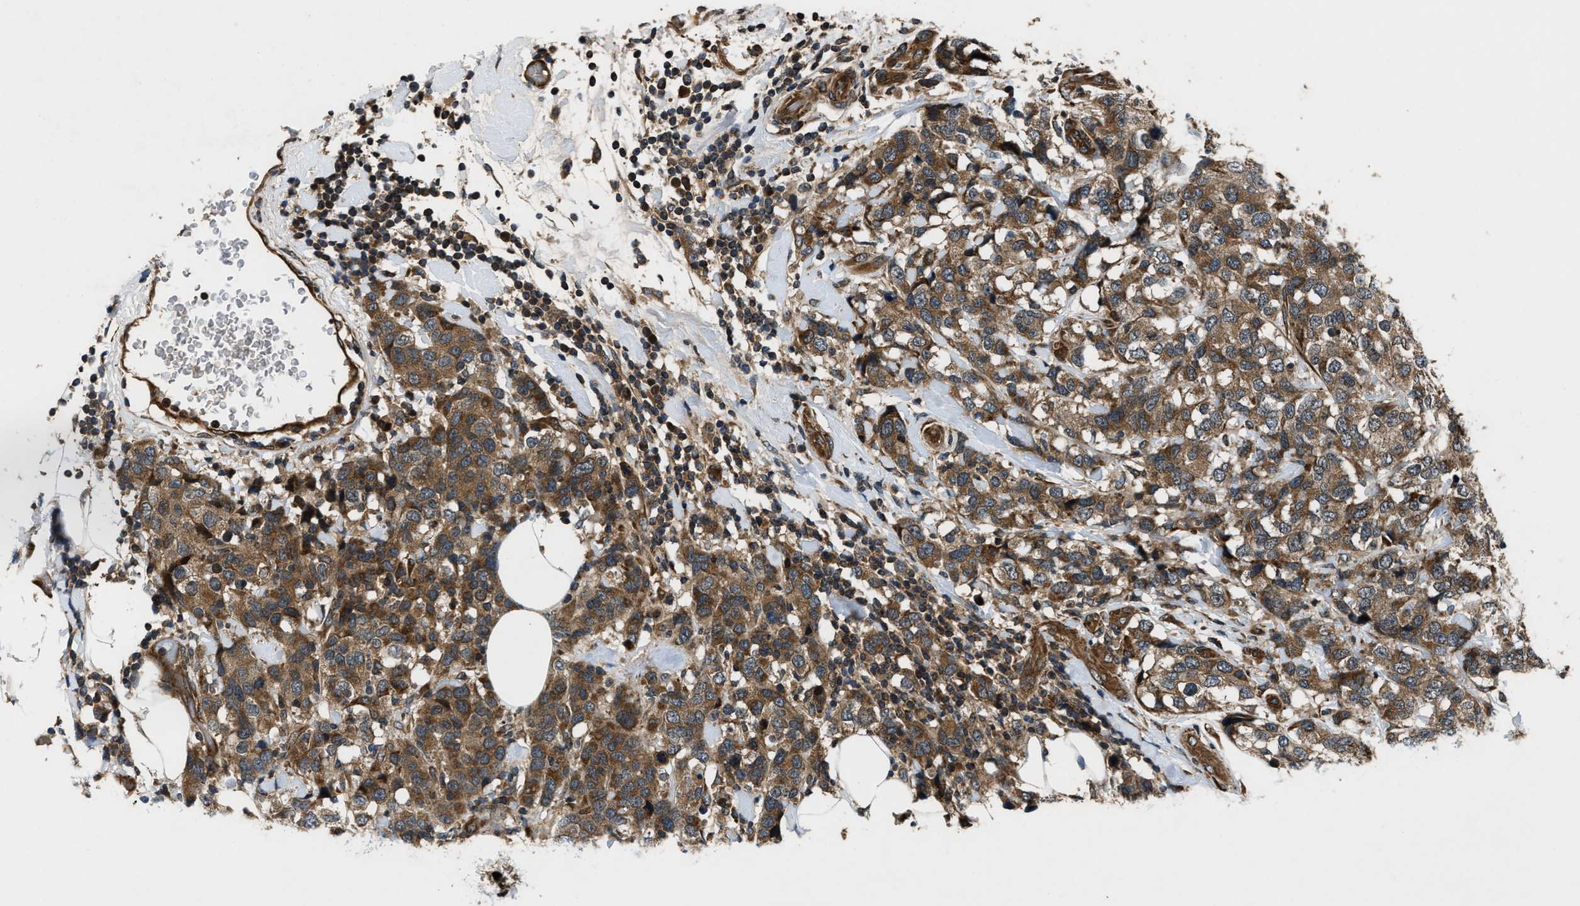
{"staining": {"intensity": "moderate", "quantity": ">75%", "location": "cytoplasmic/membranous"}, "tissue": "breast cancer", "cell_type": "Tumor cells", "image_type": "cancer", "snomed": [{"axis": "morphology", "description": "Lobular carcinoma"}, {"axis": "topography", "description": "Breast"}], "caption": "Protein expression by immunohistochemistry reveals moderate cytoplasmic/membranous staining in about >75% of tumor cells in lobular carcinoma (breast).", "gene": "PNPLA8", "patient": {"sex": "female", "age": 59}}